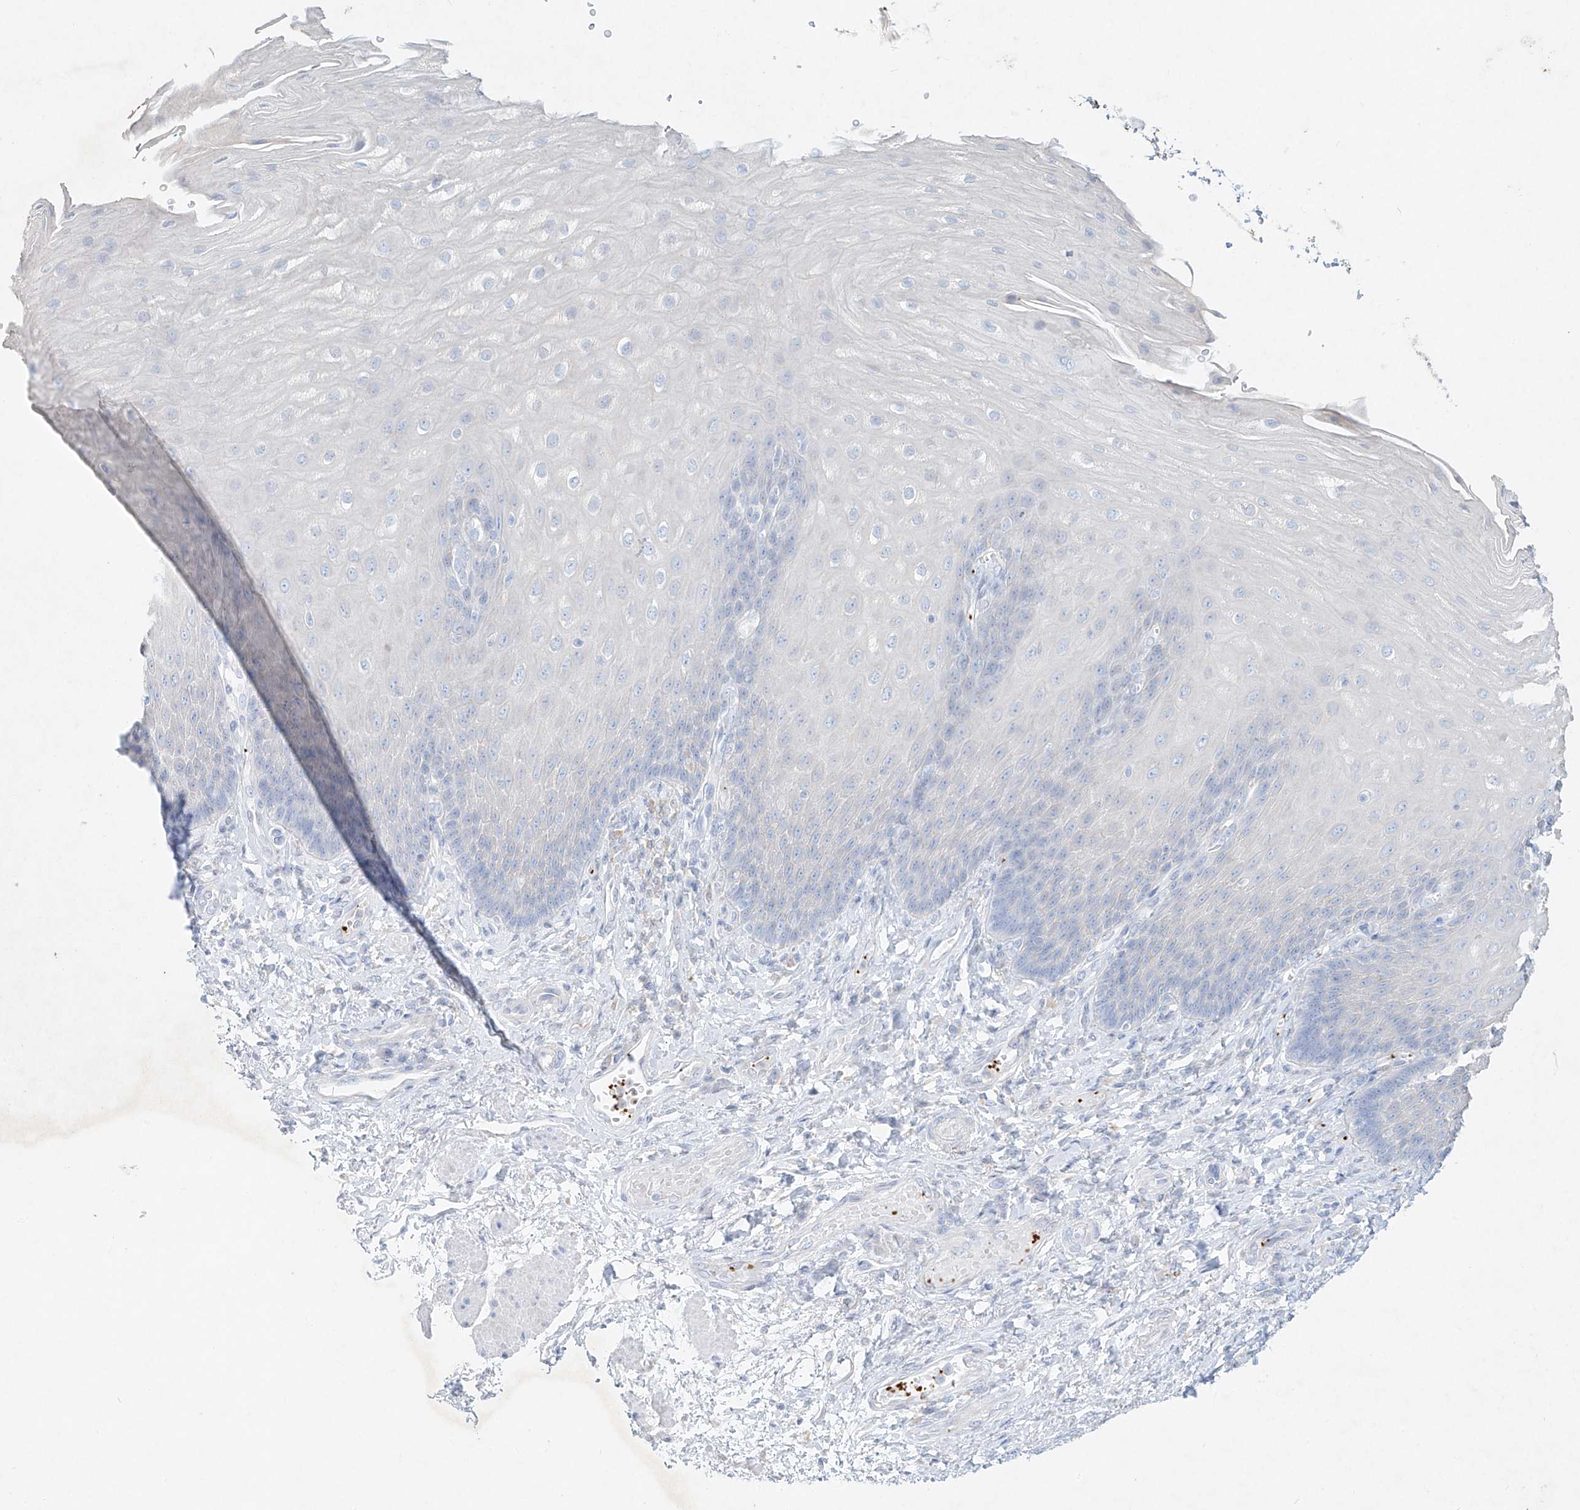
{"staining": {"intensity": "negative", "quantity": "none", "location": "none"}, "tissue": "esophagus", "cell_type": "Squamous epithelial cells", "image_type": "normal", "snomed": [{"axis": "morphology", "description": "Normal tissue, NOS"}, {"axis": "topography", "description": "Esophagus"}], "caption": "DAB immunohistochemical staining of normal human esophagus reveals no significant expression in squamous epithelial cells. (DAB IHC, high magnification).", "gene": "PLEK", "patient": {"sex": "male", "age": 54}}